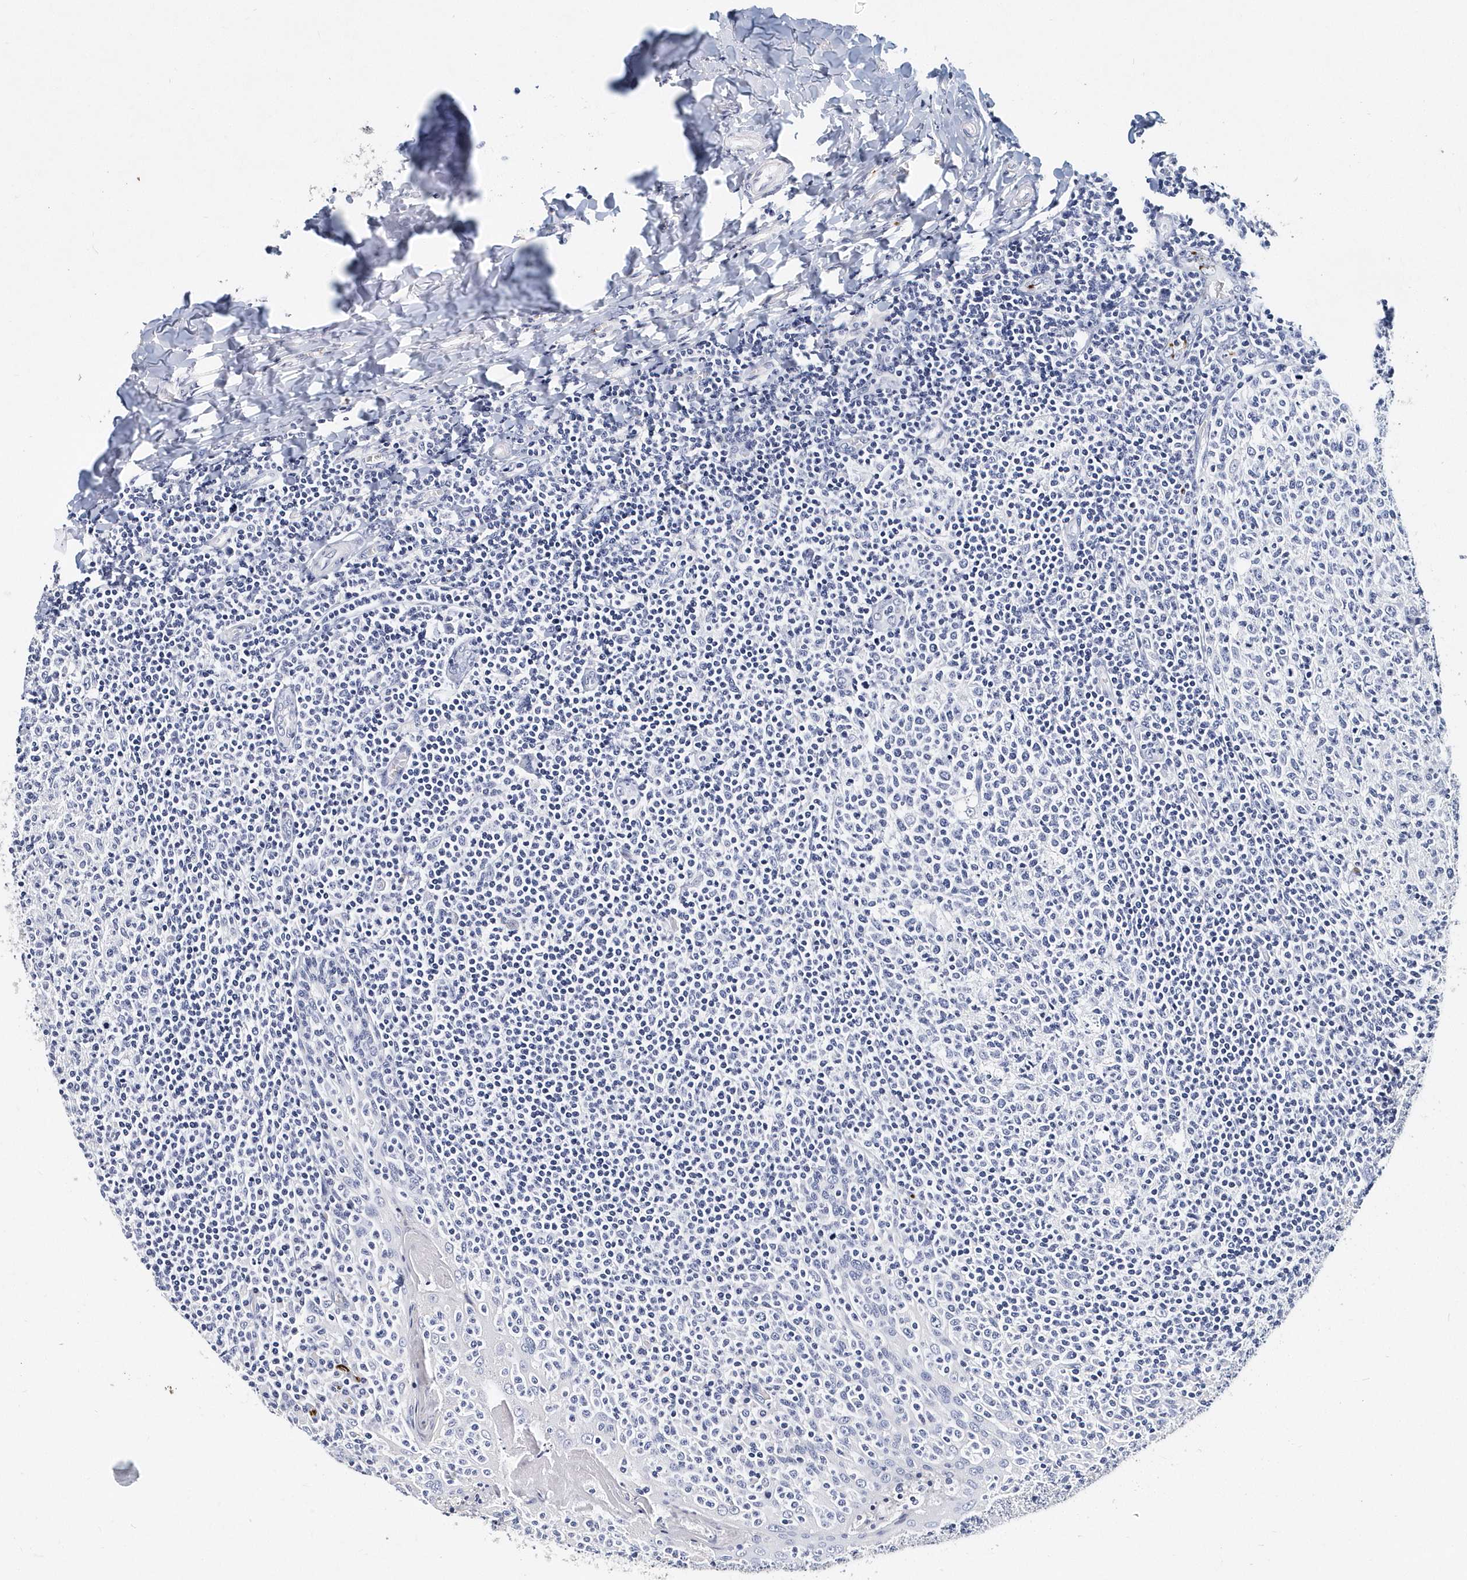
{"staining": {"intensity": "negative", "quantity": "none", "location": "none"}, "tissue": "tonsil", "cell_type": "Germinal center cells", "image_type": "normal", "snomed": [{"axis": "morphology", "description": "Normal tissue, NOS"}, {"axis": "topography", "description": "Tonsil"}], "caption": "Immunohistochemistry photomicrograph of normal tonsil: tonsil stained with DAB (3,3'-diaminobenzidine) shows no significant protein staining in germinal center cells.", "gene": "ITGA2B", "patient": {"sex": "female", "age": 19}}